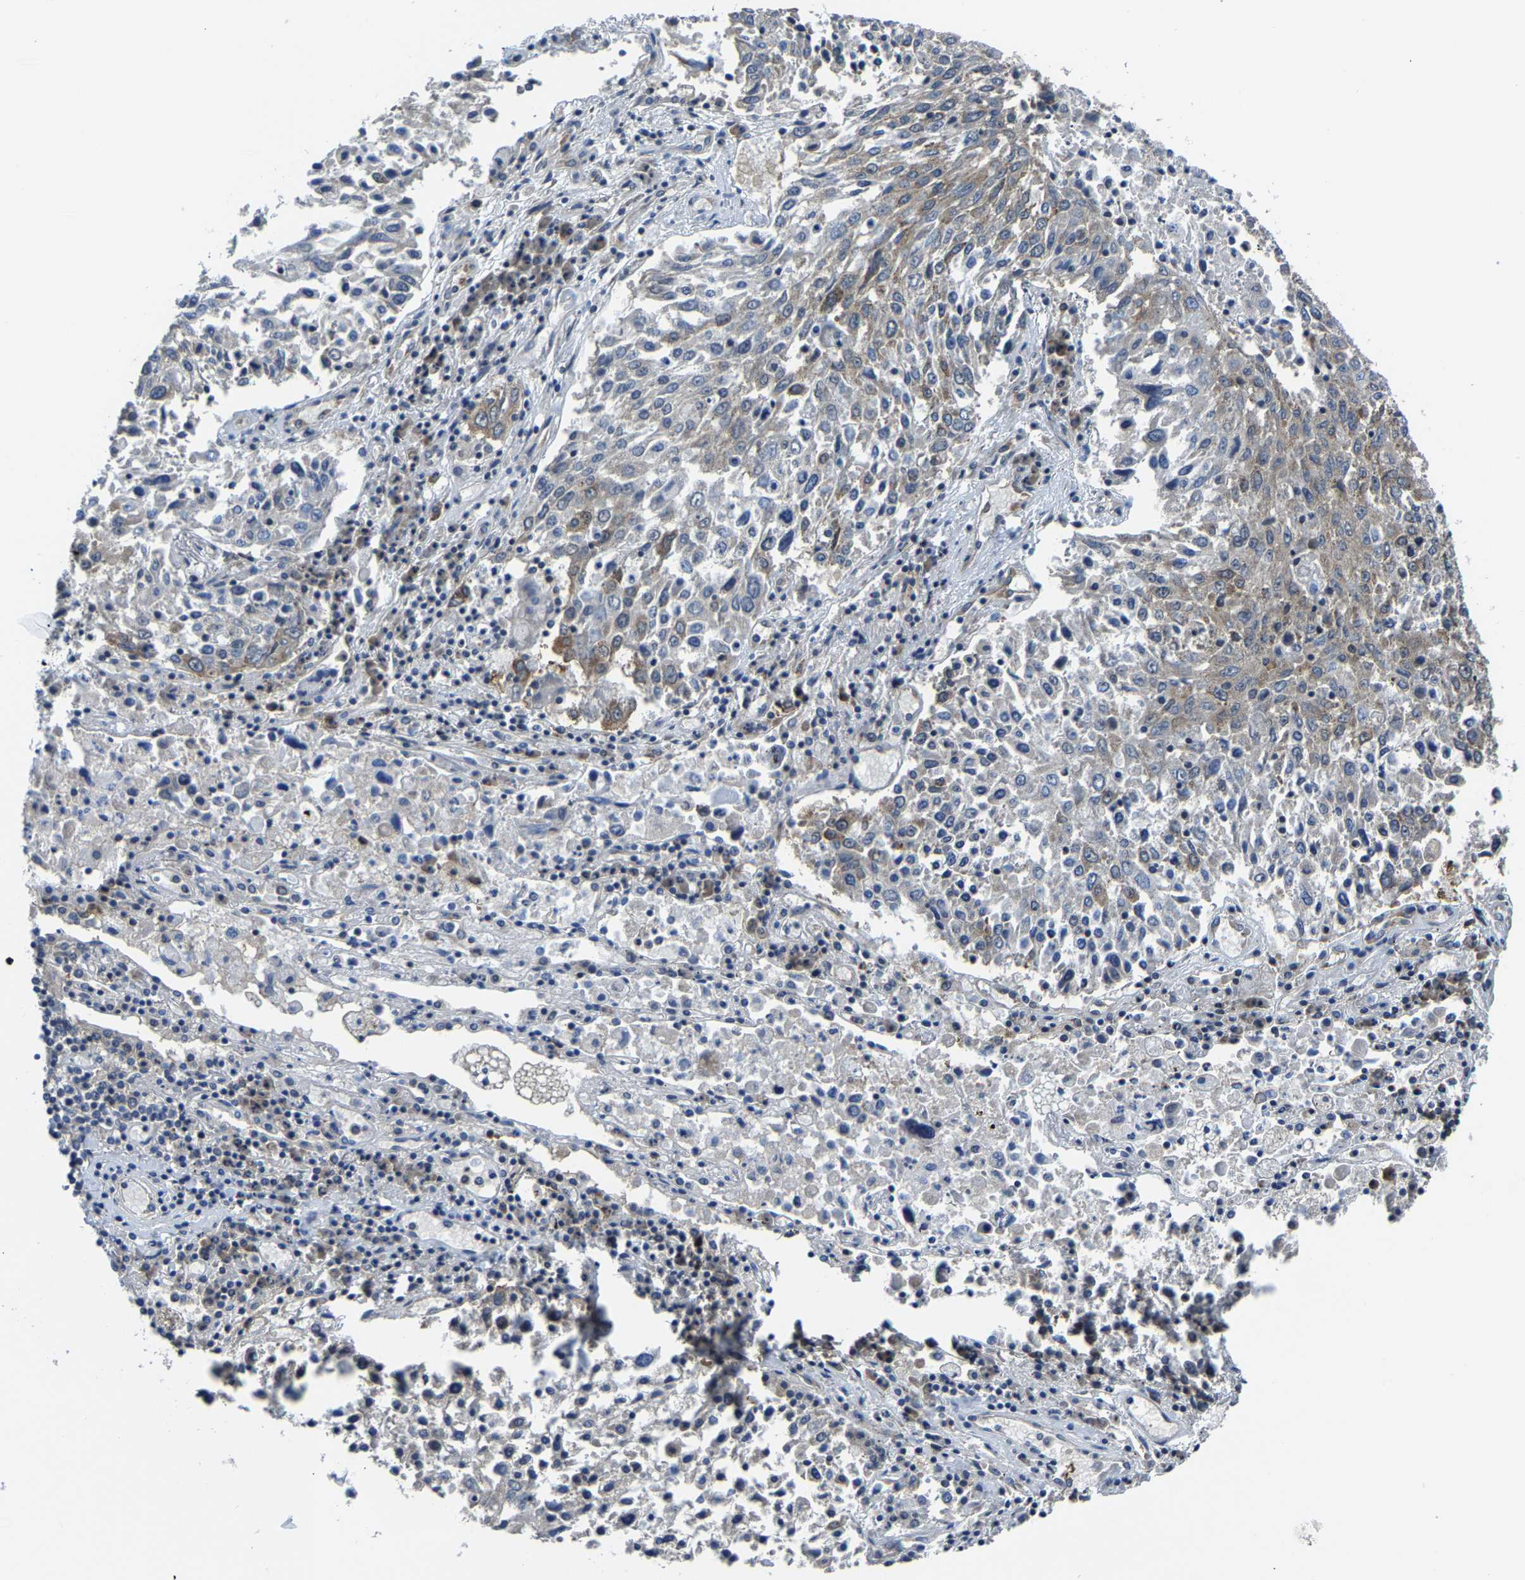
{"staining": {"intensity": "moderate", "quantity": "<25%", "location": "cytoplasmic/membranous"}, "tissue": "lung cancer", "cell_type": "Tumor cells", "image_type": "cancer", "snomed": [{"axis": "morphology", "description": "Squamous cell carcinoma, NOS"}, {"axis": "topography", "description": "Lung"}], "caption": "Human lung cancer (squamous cell carcinoma) stained with a protein marker shows moderate staining in tumor cells.", "gene": "G3BP2", "patient": {"sex": "male", "age": 65}}